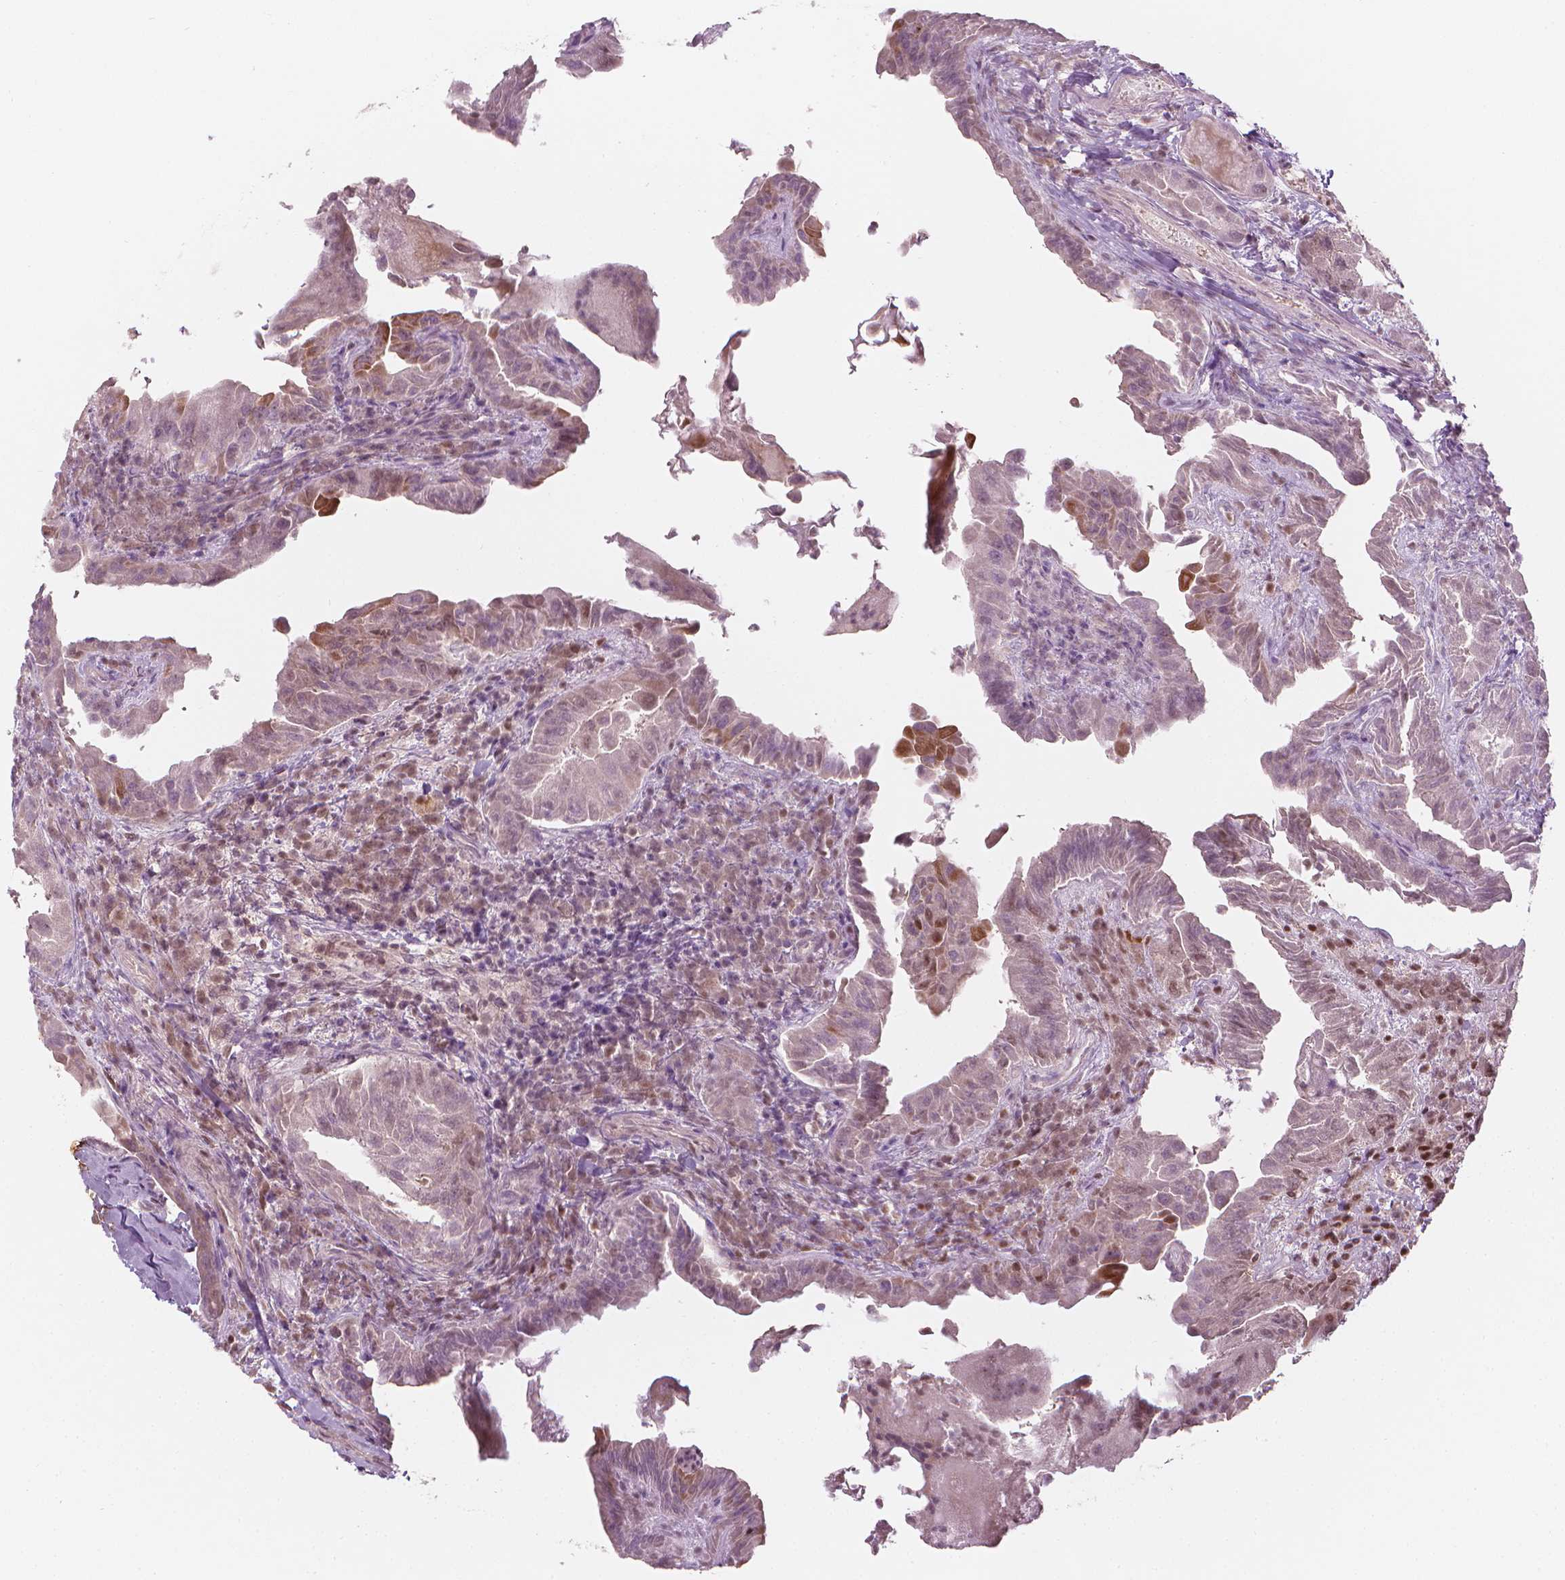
{"staining": {"intensity": "negative", "quantity": "none", "location": "none"}, "tissue": "thyroid cancer", "cell_type": "Tumor cells", "image_type": "cancer", "snomed": [{"axis": "morphology", "description": "Papillary adenocarcinoma, NOS"}, {"axis": "topography", "description": "Thyroid gland"}], "caption": "DAB (3,3'-diaminobenzidine) immunohistochemical staining of thyroid papillary adenocarcinoma displays no significant expression in tumor cells.", "gene": "ELF2", "patient": {"sex": "female", "age": 37}}